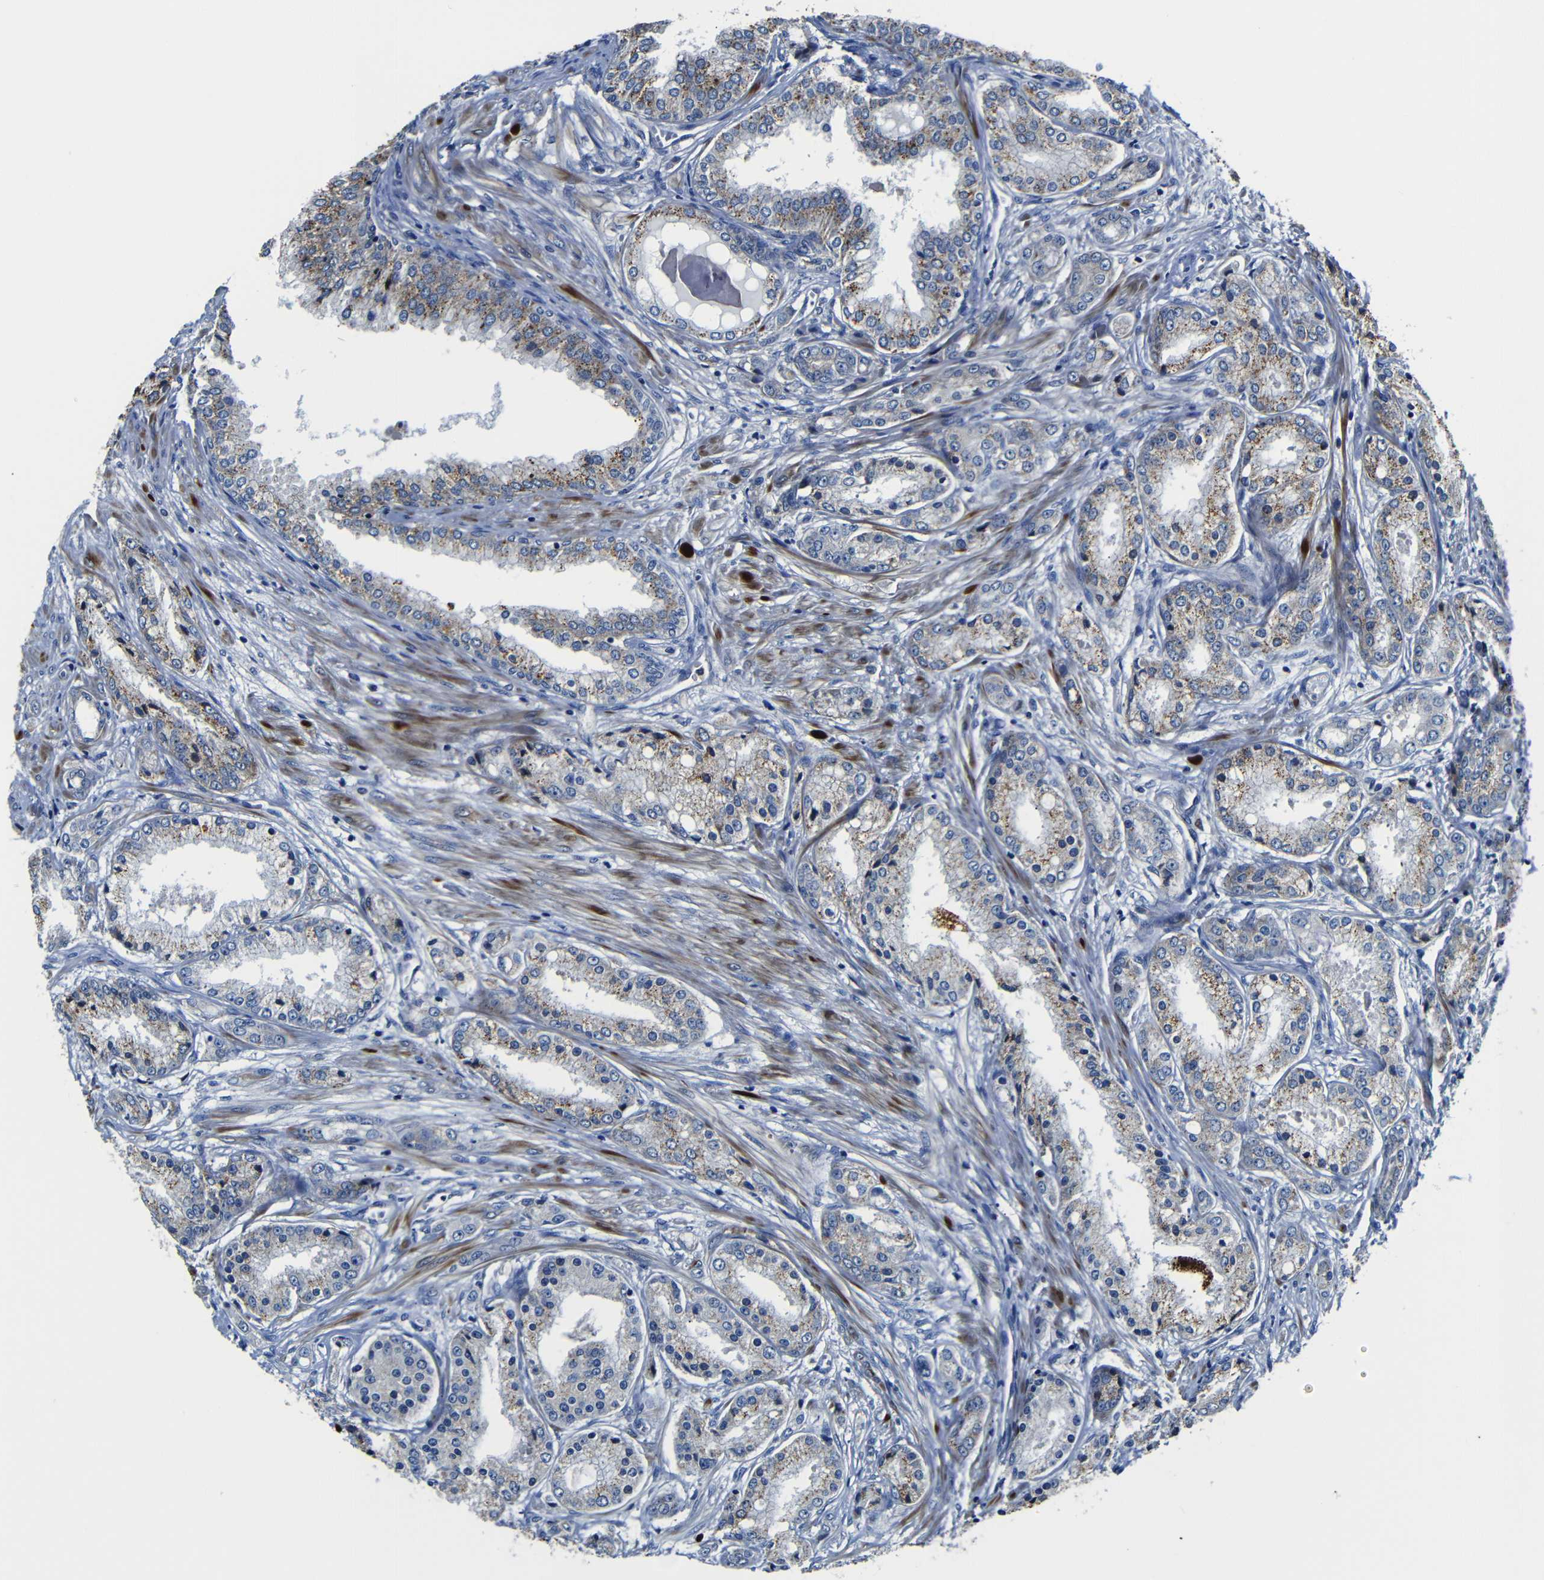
{"staining": {"intensity": "weak", "quantity": "25%-75%", "location": "cytoplasmic/membranous"}, "tissue": "prostate cancer", "cell_type": "Tumor cells", "image_type": "cancer", "snomed": [{"axis": "morphology", "description": "Adenocarcinoma, High grade"}, {"axis": "topography", "description": "Prostate"}], "caption": "Protein expression analysis of human prostate adenocarcinoma (high-grade) reveals weak cytoplasmic/membranous expression in approximately 25%-75% of tumor cells.", "gene": "AFDN", "patient": {"sex": "male", "age": 59}}